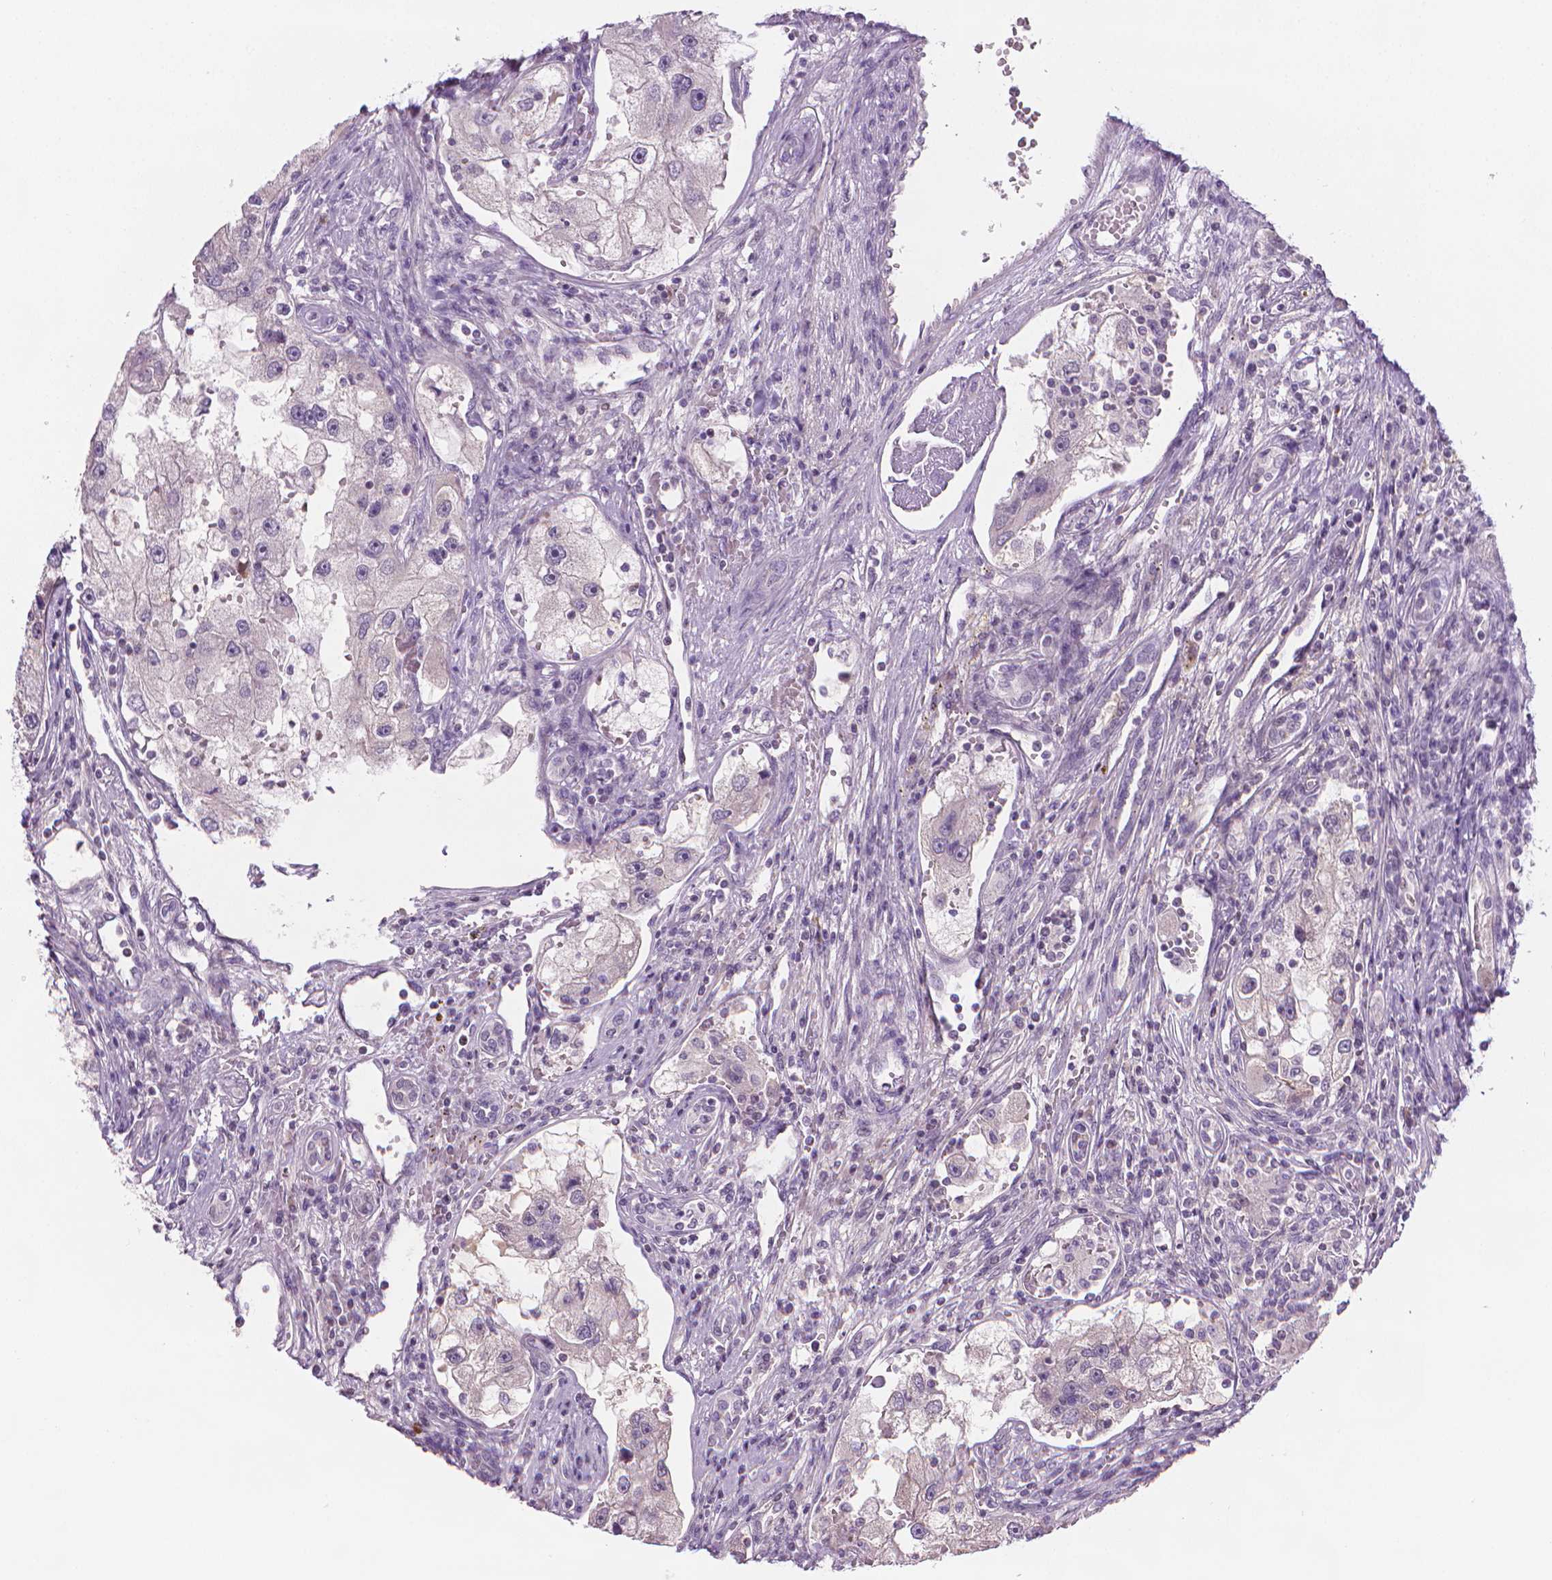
{"staining": {"intensity": "negative", "quantity": "none", "location": "none"}, "tissue": "renal cancer", "cell_type": "Tumor cells", "image_type": "cancer", "snomed": [{"axis": "morphology", "description": "Adenocarcinoma, NOS"}, {"axis": "topography", "description": "Kidney"}], "caption": "Immunohistochemical staining of renal cancer exhibits no significant positivity in tumor cells.", "gene": "NCAN", "patient": {"sex": "male", "age": 63}}